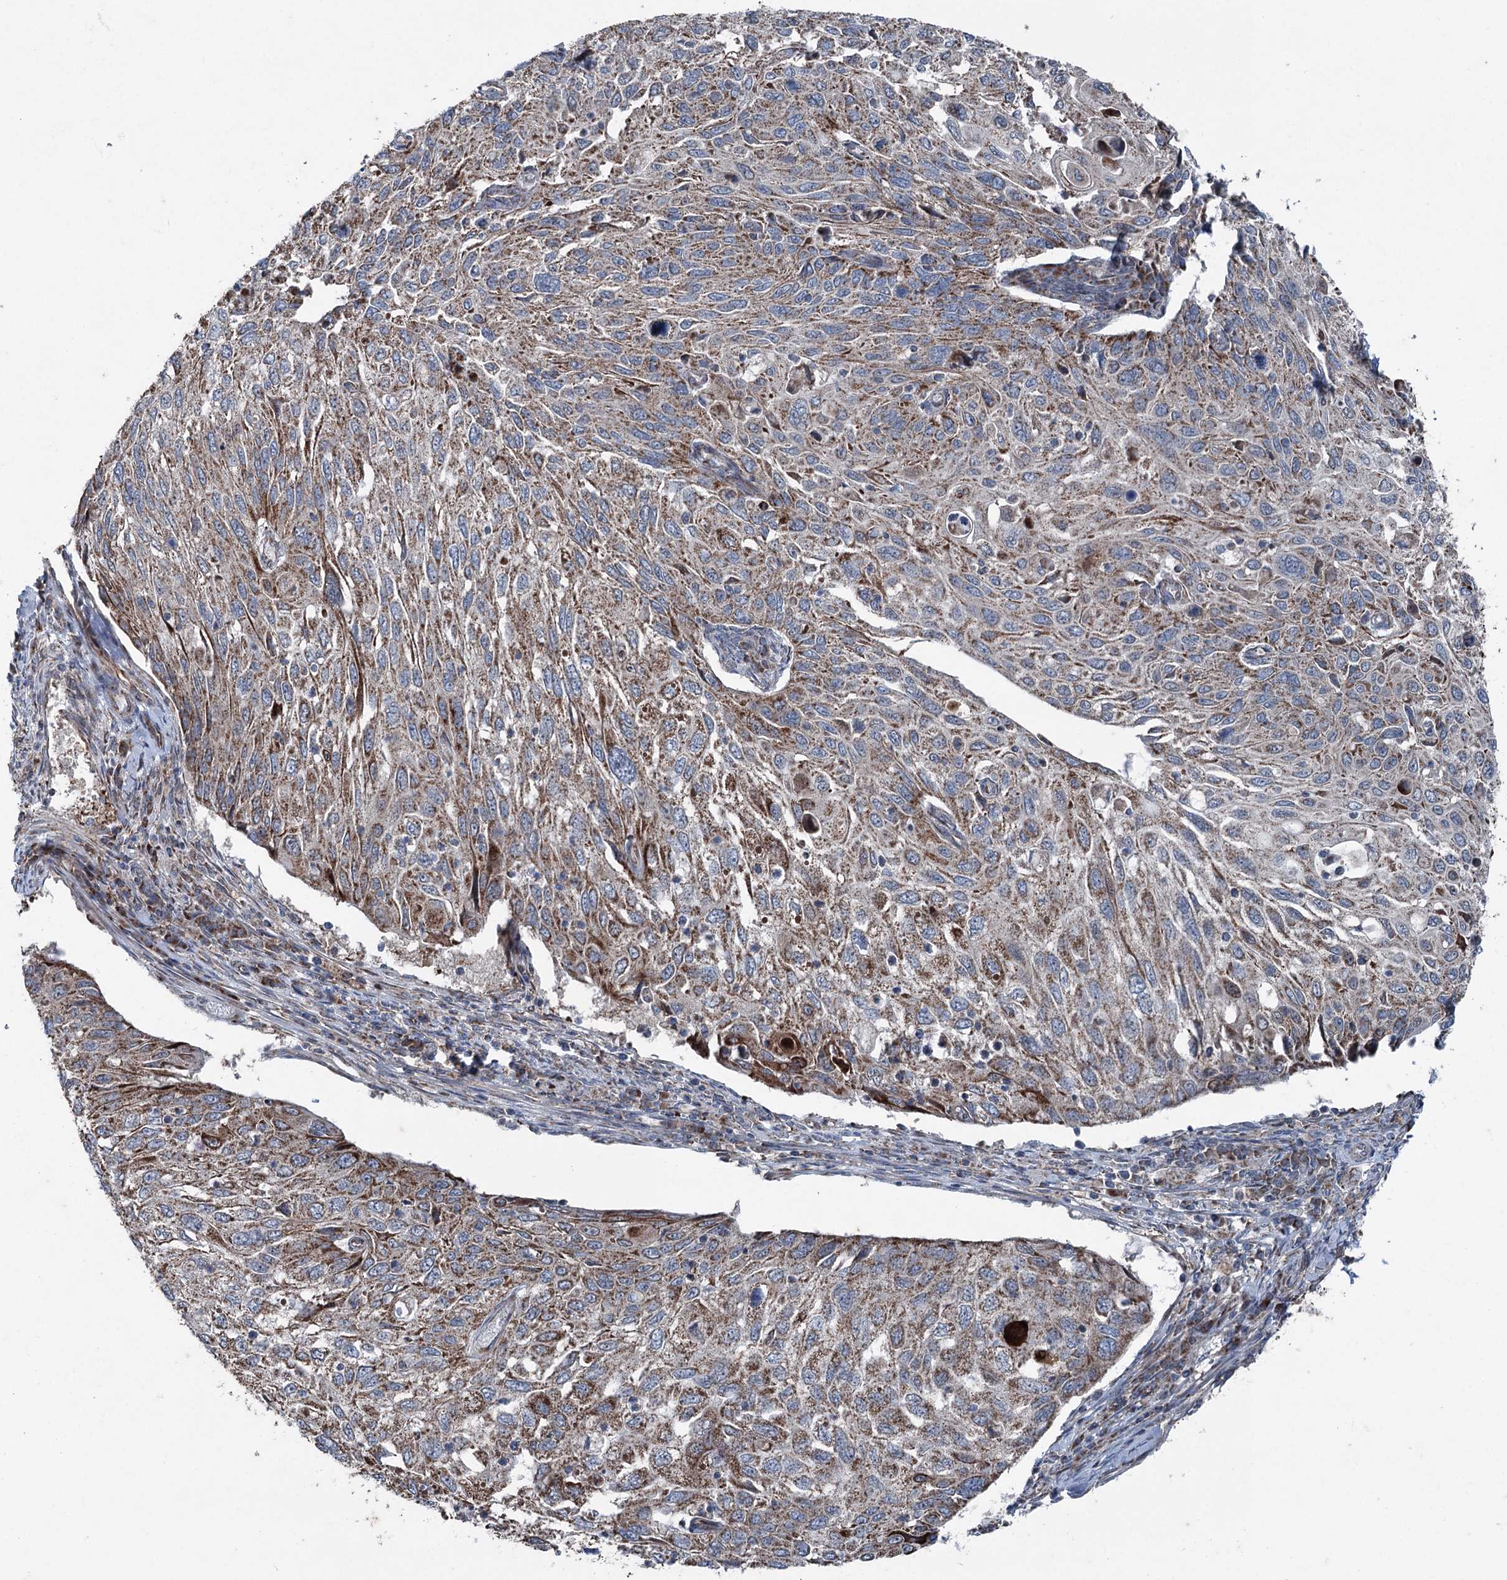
{"staining": {"intensity": "moderate", "quantity": ">75%", "location": "cytoplasmic/membranous"}, "tissue": "cervical cancer", "cell_type": "Tumor cells", "image_type": "cancer", "snomed": [{"axis": "morphology", "description": "Squamous cell carcinoma, NOS"}, {"axis": "topography", "description": "Cervix"}], "caption": "Immunohistochemistry image of neoplastic tissue: cervical cancer stained using immunohistochemistry (IHC) demonstrates medium levels of moderate protein expression localized specifically in the cytoplasmic/membranous of tumor cells, appearing as a cytoplasmic/membranous brown color.", "gene": "UCN3", "patient": {"sex": "female", "age": 70}}